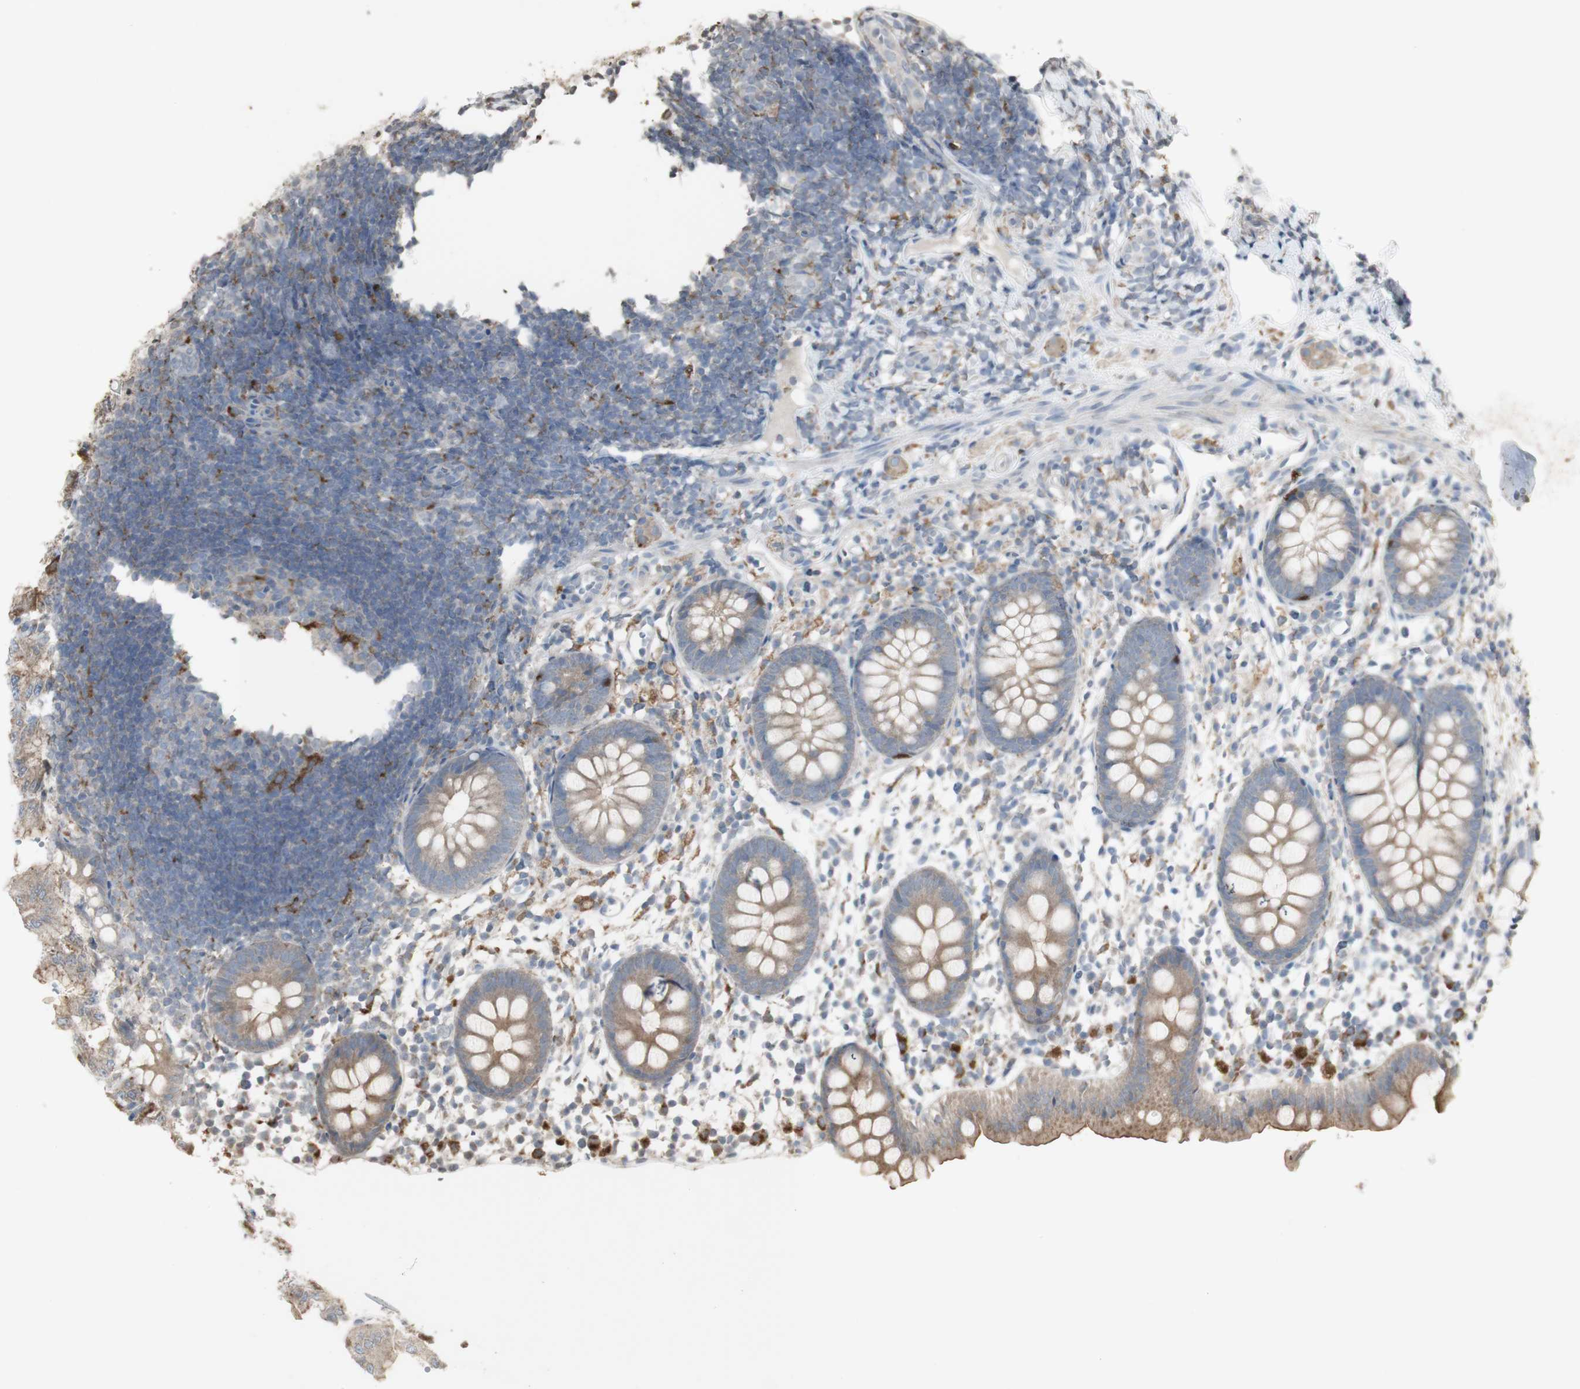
{"staining": {"intensity": "moderate", "quantity": "25%-75%", "location": "cytoplasmic/membranous"}, "tissue": "appendix", "cell_type": "Glandular cells", "image_type": "normal", "snomed": [{"axis": "morphology", "description": "Normal tissue, NOS"}, {"axis": "topography", "description": "Appendix"}], "caption": "Brown immunohistochemical staining in normal human appendix shows moderate cytoplasmic/membranous staining in approximately 25%-75% of glandular cells. The staining was performed using DAB, with brown indicating positive protein expression. Nuclei are stained blue with hematoxylin.", "gene": "ATP6V1E1", "patient": {"sex": "female", "age": 20}}